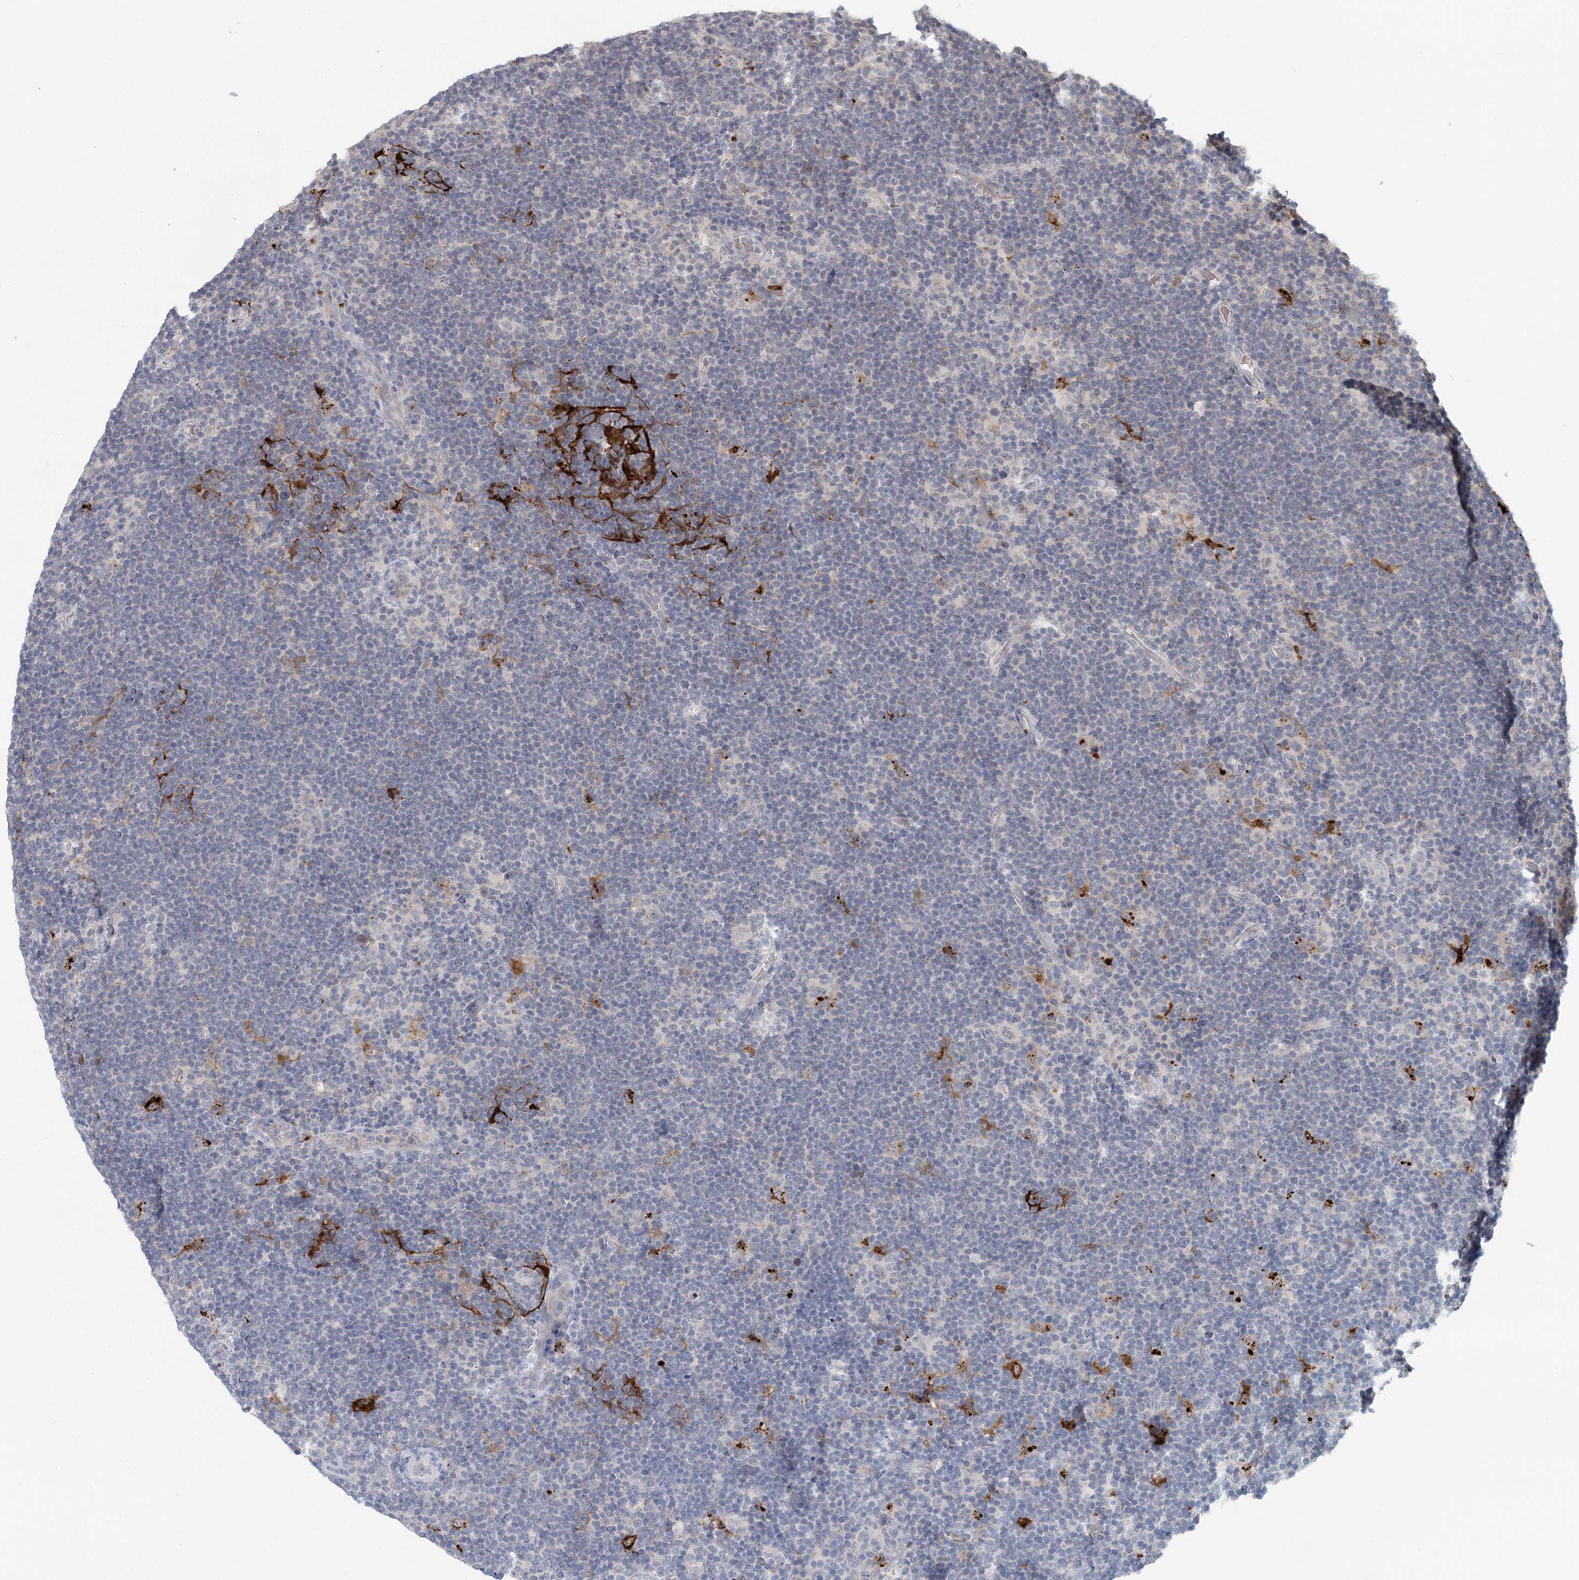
{"staining": {"intensity": "negative", "quantity": "none", "location": "none"}, "tissue": "lymphoma", "cell_type": "Tumor cells", "image_type": "cancer", "snomed": [{"axis": "morphology", "description": "Hodgkin's disease, NOS"}, {"axis": "topography", "description": "Lymph node"}], "caption": "This image is of Hodgkin's disease stained with IHC to label a protein in brown with the nuclei are counter-stained blue. There is no positivity in tumor cells.", "gene": "FBXO7", "patient": {"sex": "female", "age": 57}}